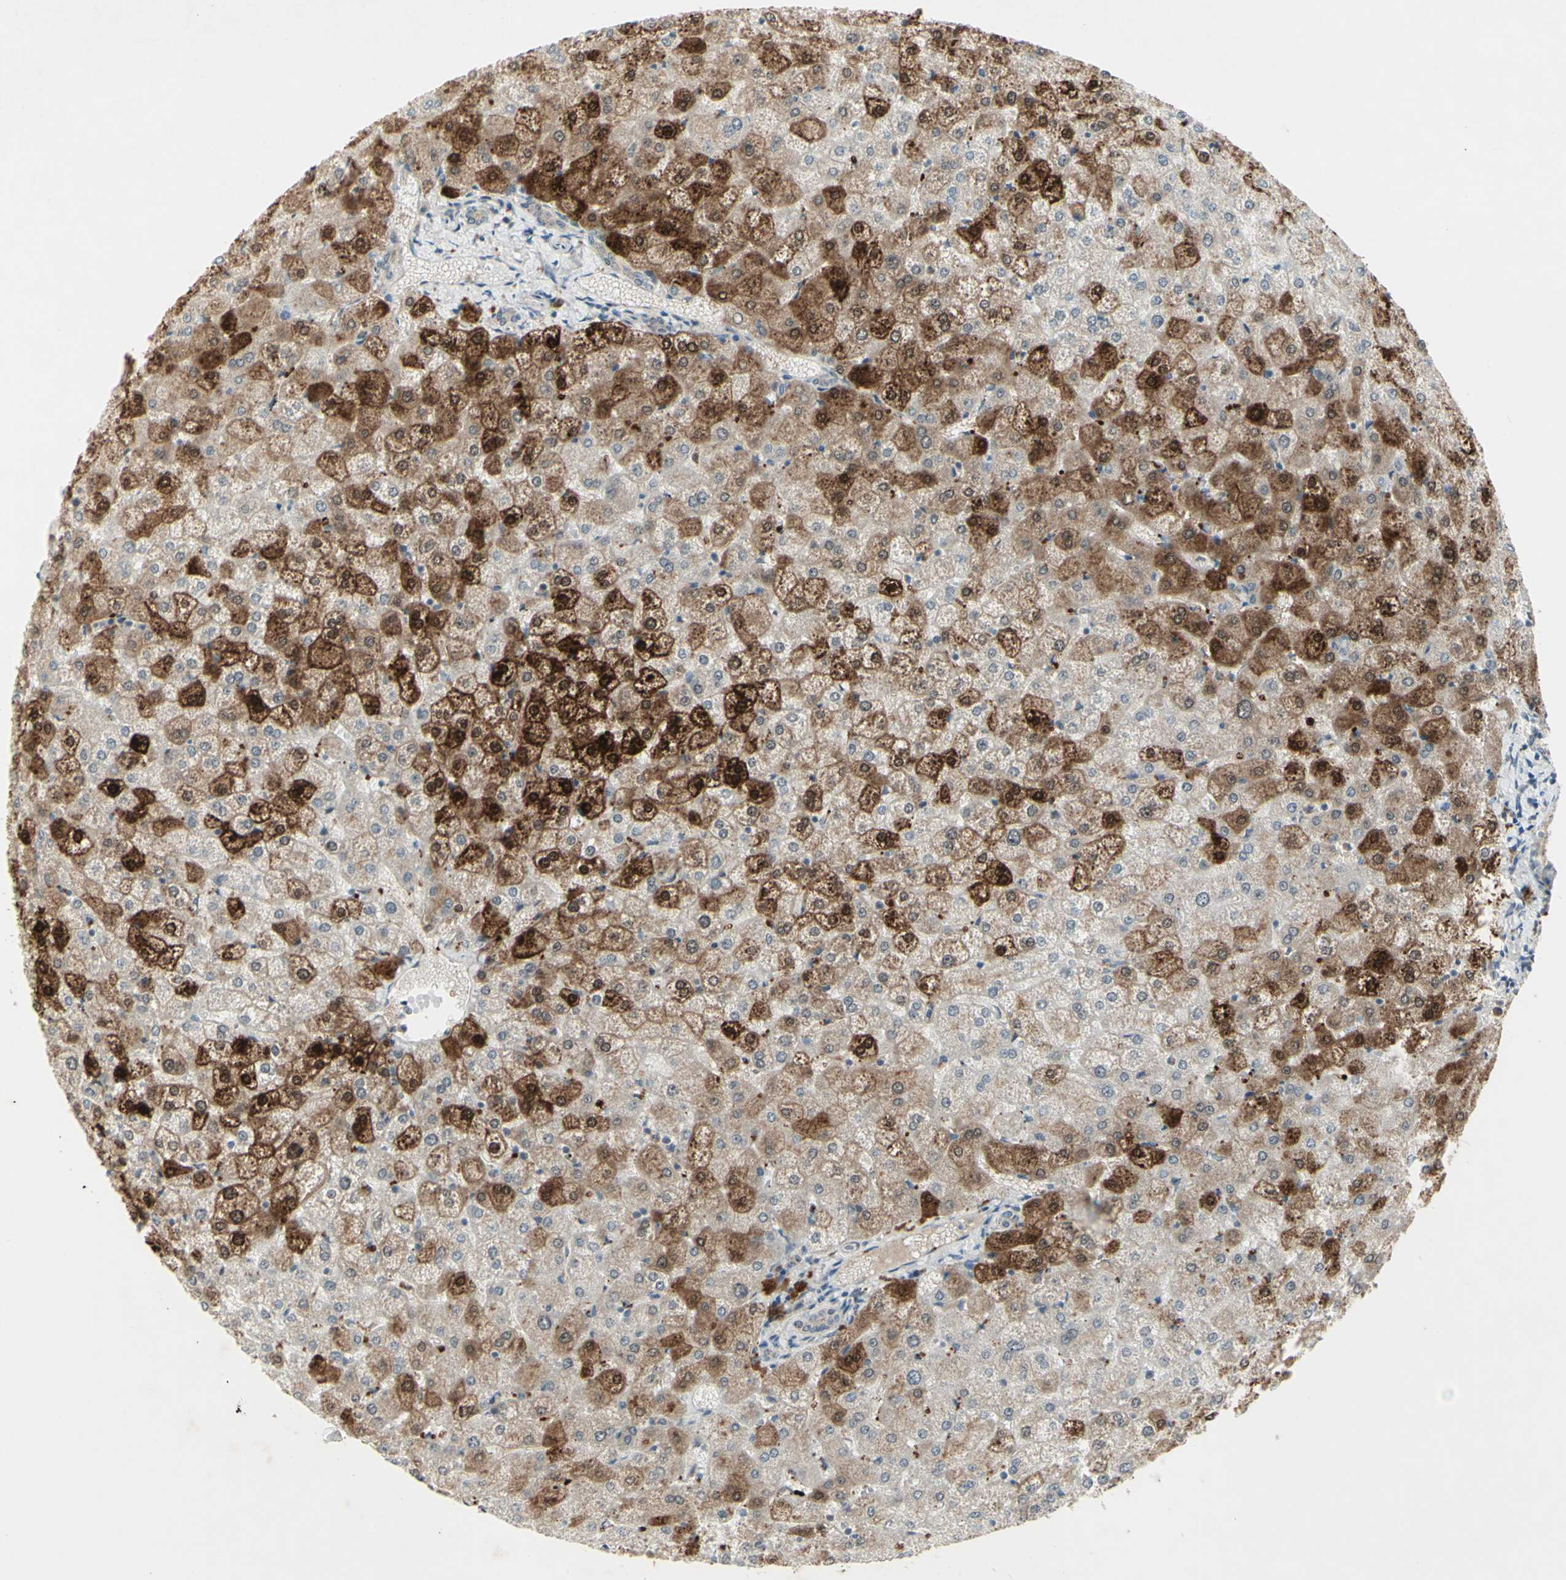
{"staining": {"intensity": "negative", "quantity": "none", "location": "none"}, "tissue": "liver", "cell_type": "Cholangiocytes", "image_type": "normal", "snomed": [{"axis": "morphology", "description": "Normal tissue, NOS"}, {"axis": "topography", "description": "Liver"}], "caption": "The image exhibits no staining of cholangiocytes in unremarkable liver.", "gene": "FGFR2", "patient": {"sex": "female", "age": 32}}